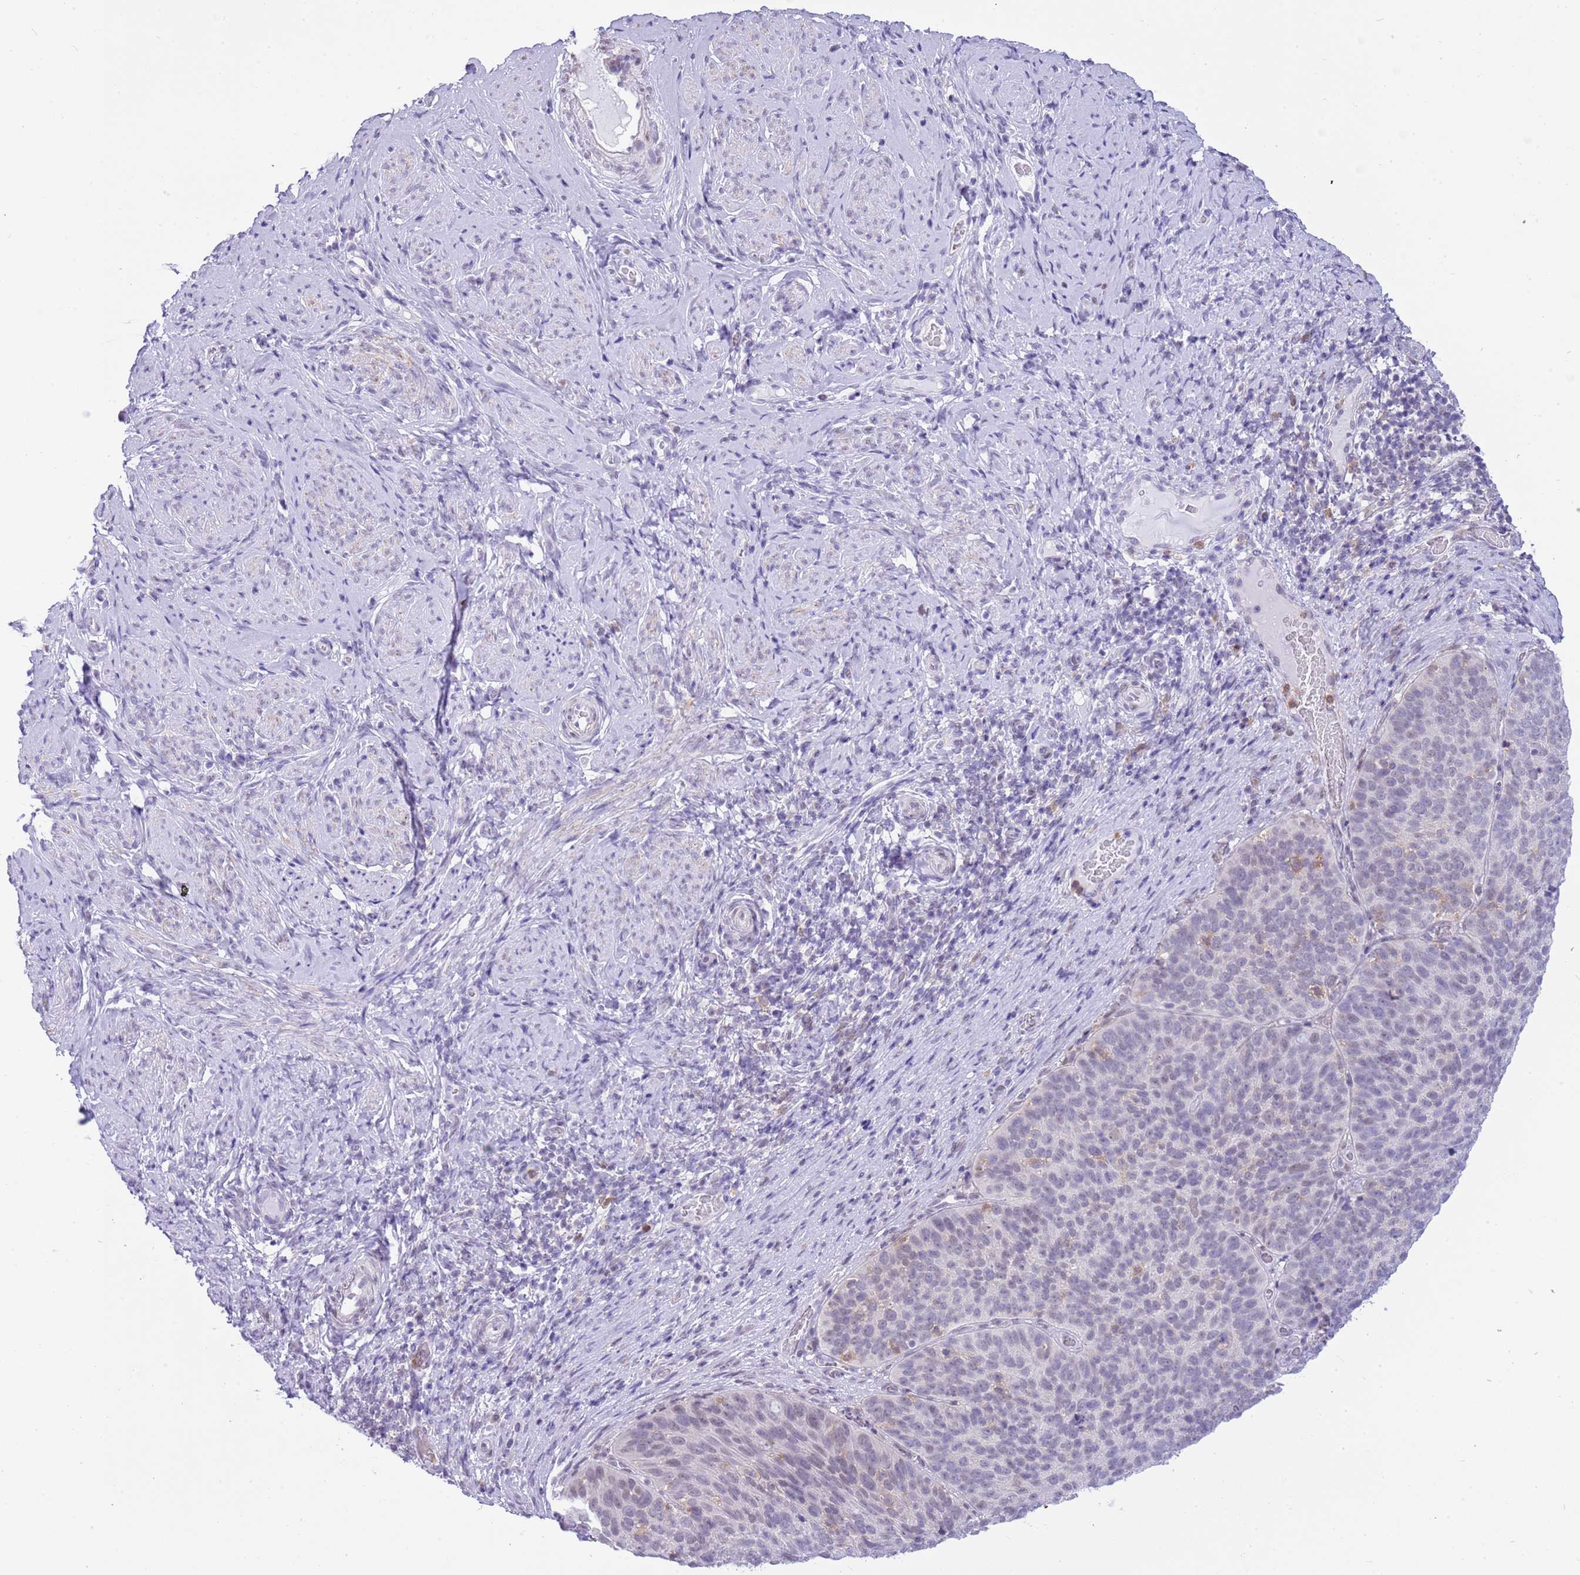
{"staining": {"intensity": "negative", "quantity": "none", "location": "none"}, "tissue": "cervical cancer", "cell_type": "Tumor cells", "image_type": "cancer", "snomed": [{"axis": "morphology", "description": "Squamous cell carcinoma, NOS"}, {"axis": "topography", "description": "Cervix"}], "caption": "IHC histopathology image of neoplastic tissue: human squamous cell carcinoma (cervical) stained with DAB reveals no significant protein expression in tumor cells. Nuclei are stained in blue.", "gene": "PPP1R17", "patient": {"sex": "female", "age": 80}}